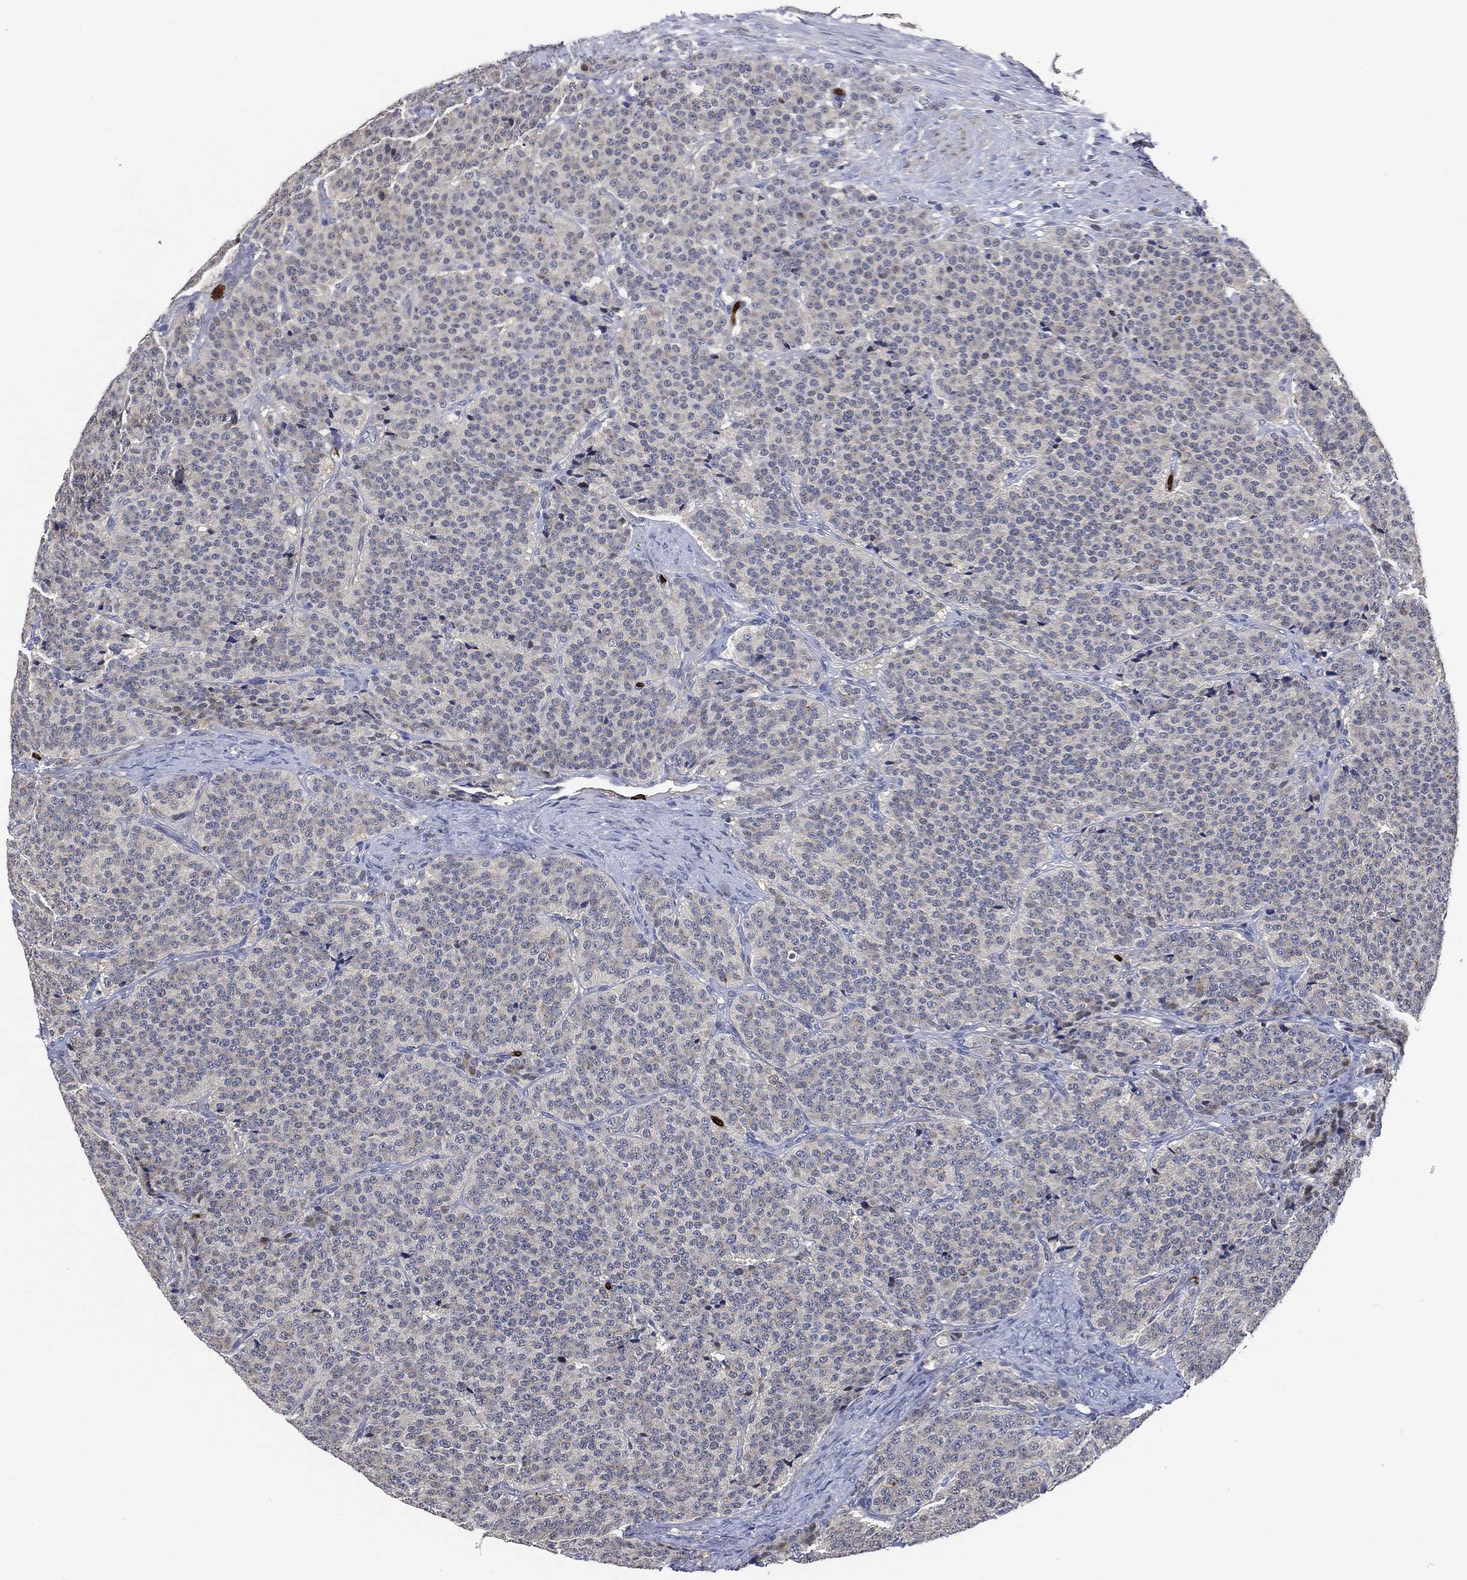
{"staining": {"intensity": "negative", "quantity": "none", "location": "none"}, "tissue": "carcinoid", "cell_type": "Tumor cells", "image_type": "cancer", "snomed": [{"axis": "morphology", "description": "Carcinoid, malignant, NOS"}, {"axis": "topography", "description": "Small intestine"}], "caption": "The histopathology image shows no significant positivity in tumor cells of carcinoid (malignant).", "gene": "VSIG4", "patient": {"sex": "female", "age": 58}}